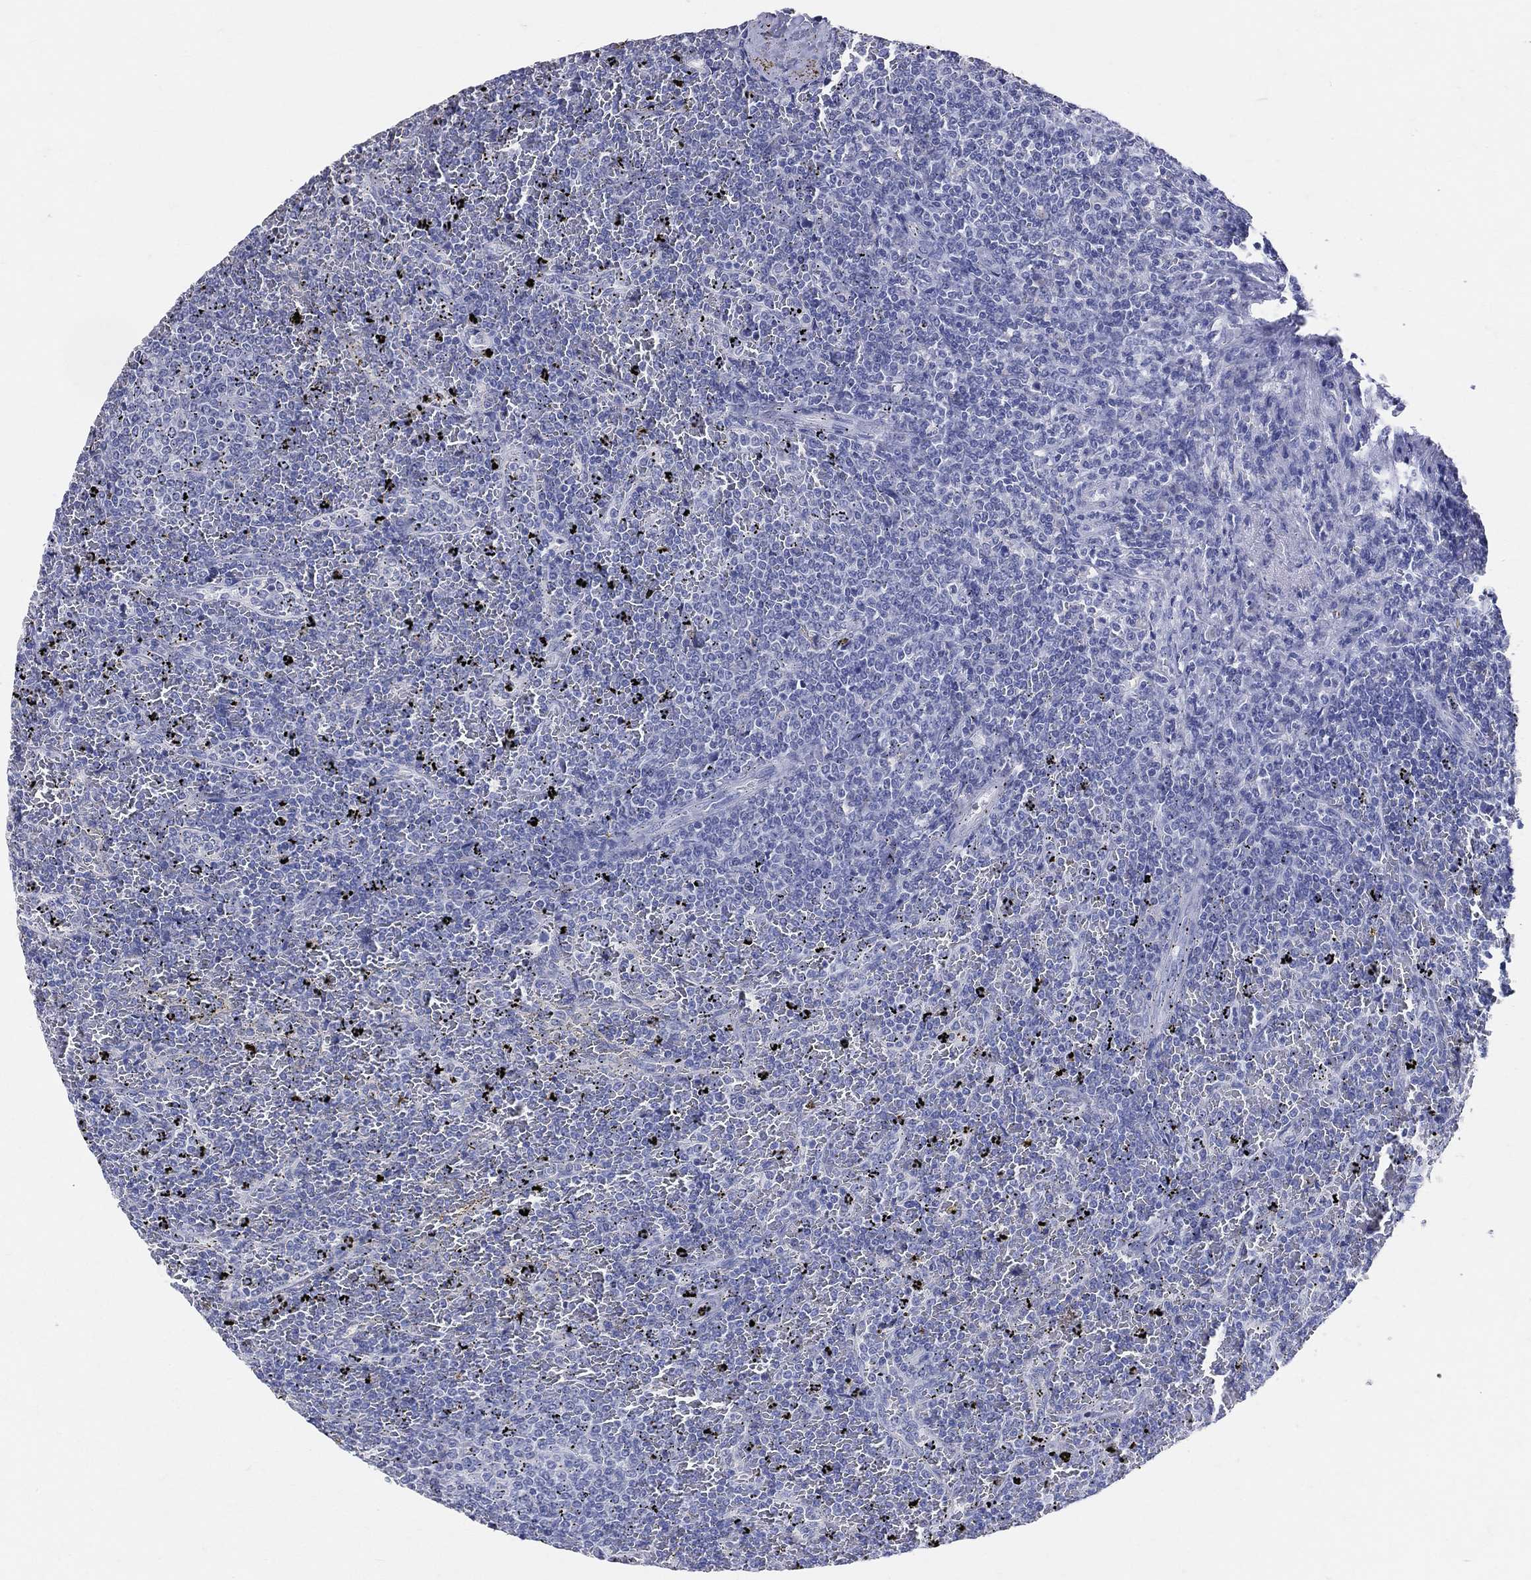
{"staining": {"intensity": "negative", "quantity": "none", "location": "none"}, "tissue": "lymphoma", "cell_type": "Tumor cells", "image_type": "cancer", "snomed": [{"axis": "morphology", "description": "Malignant lymphoma, non-Hodgkin's type, Low grade"}, {"axis": "topography", "description": "Spleen"}], "caption": "Immunohistochemistry (IHC) of human lymphoma shows no positivity in tumor cells.", "gene": "LAT", "patient": {"sex": "female", "age": 77}}